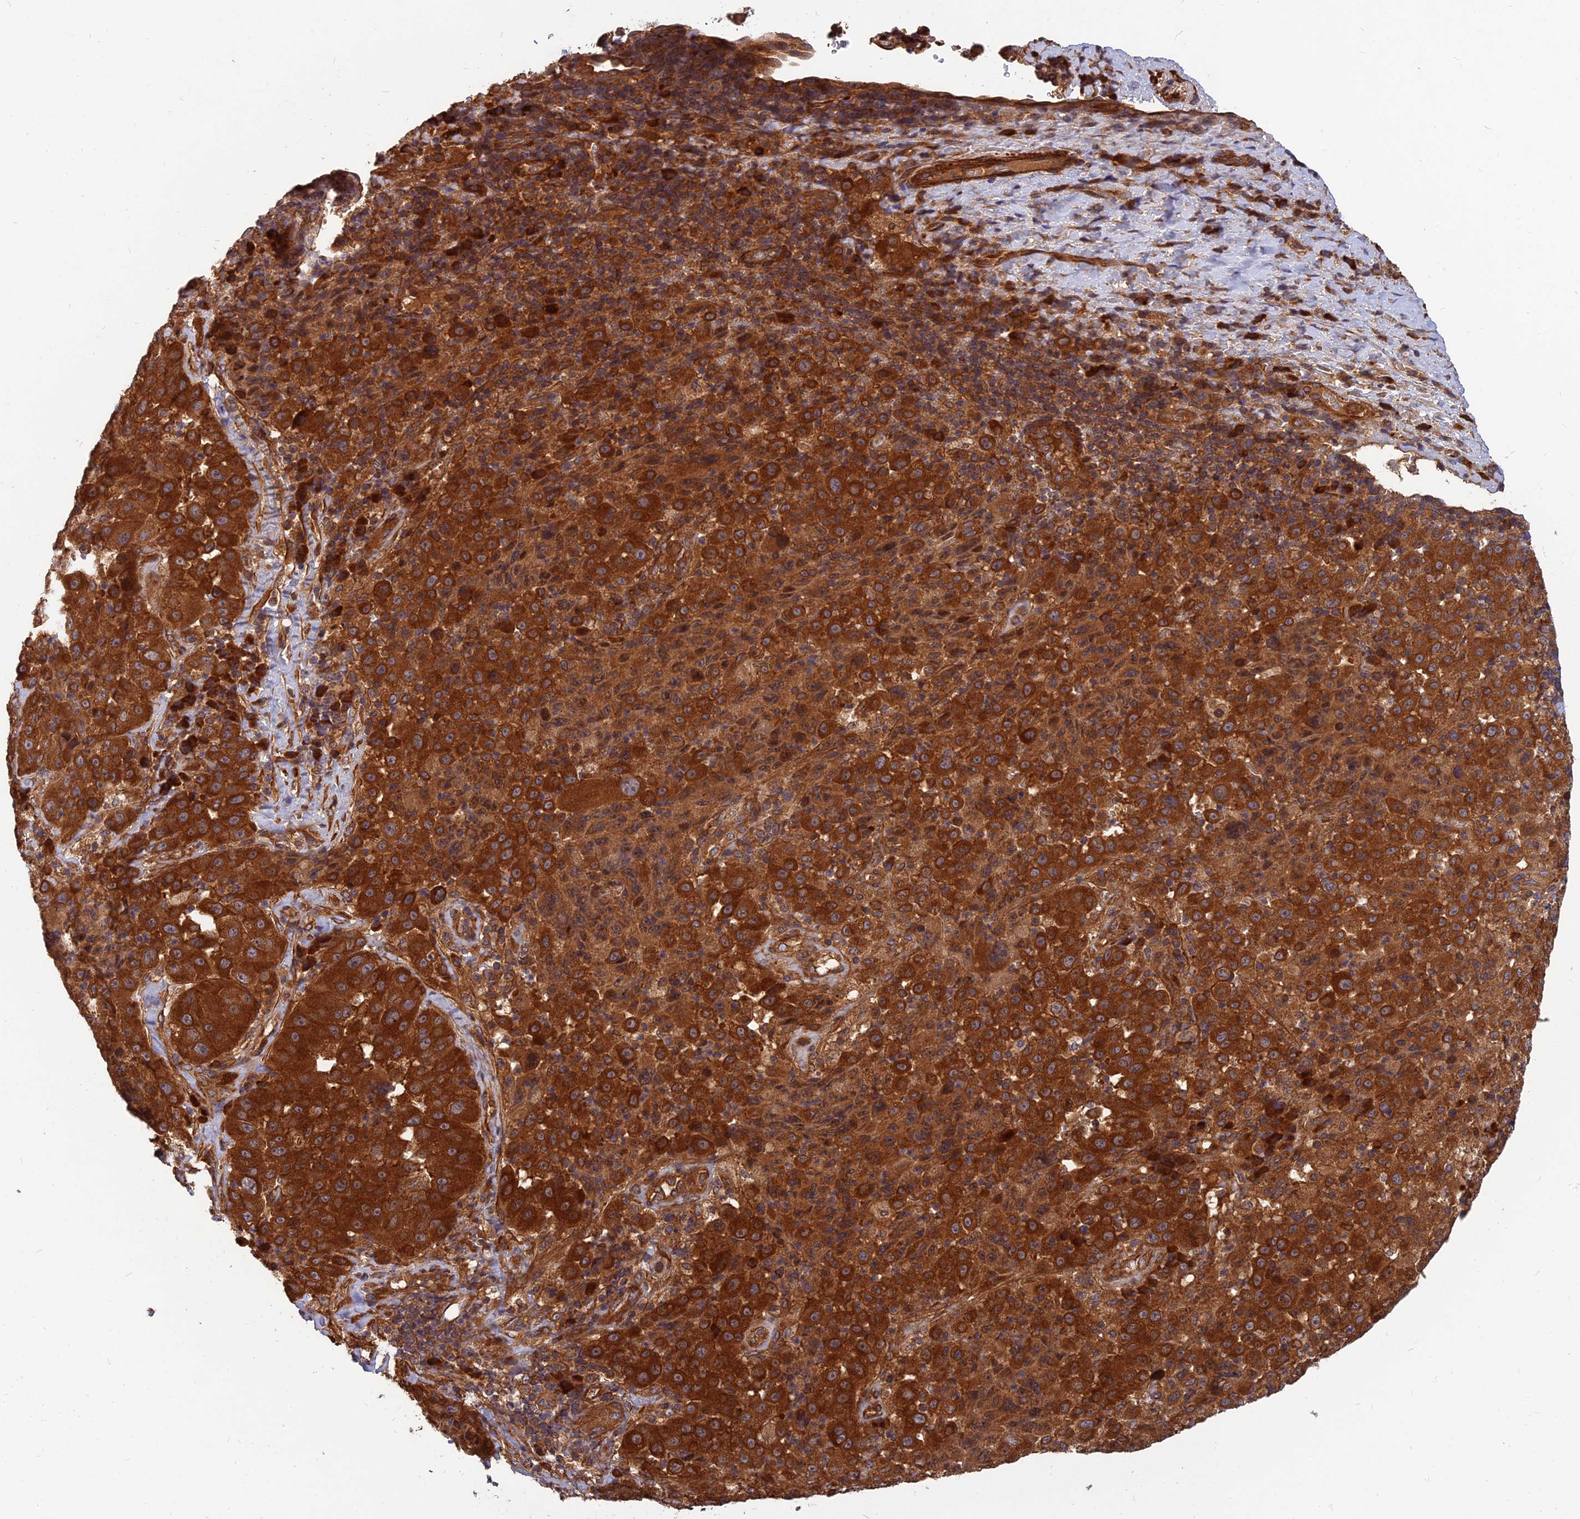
{"staining": {"intensity": "strong", "quantity": ">75%", "location": "cytoplasmic/membranous"}, "tissue": "melanoma", "cell_type": "Tumor cells", "image_type": "cancer", "snomed": [{"axis": "morphology", "description": "Malignant melanoma, Metastatic site"}, {"axis": "topography", "description": "Lymph node"}], "caption": "Human melanoma stained with a brown dye shows strong cytoplasmic/membranous positive expression in approximately >75% of tumor cells.", "gene": "RELCH", "patient": {"sex": "male", "age": 62}}